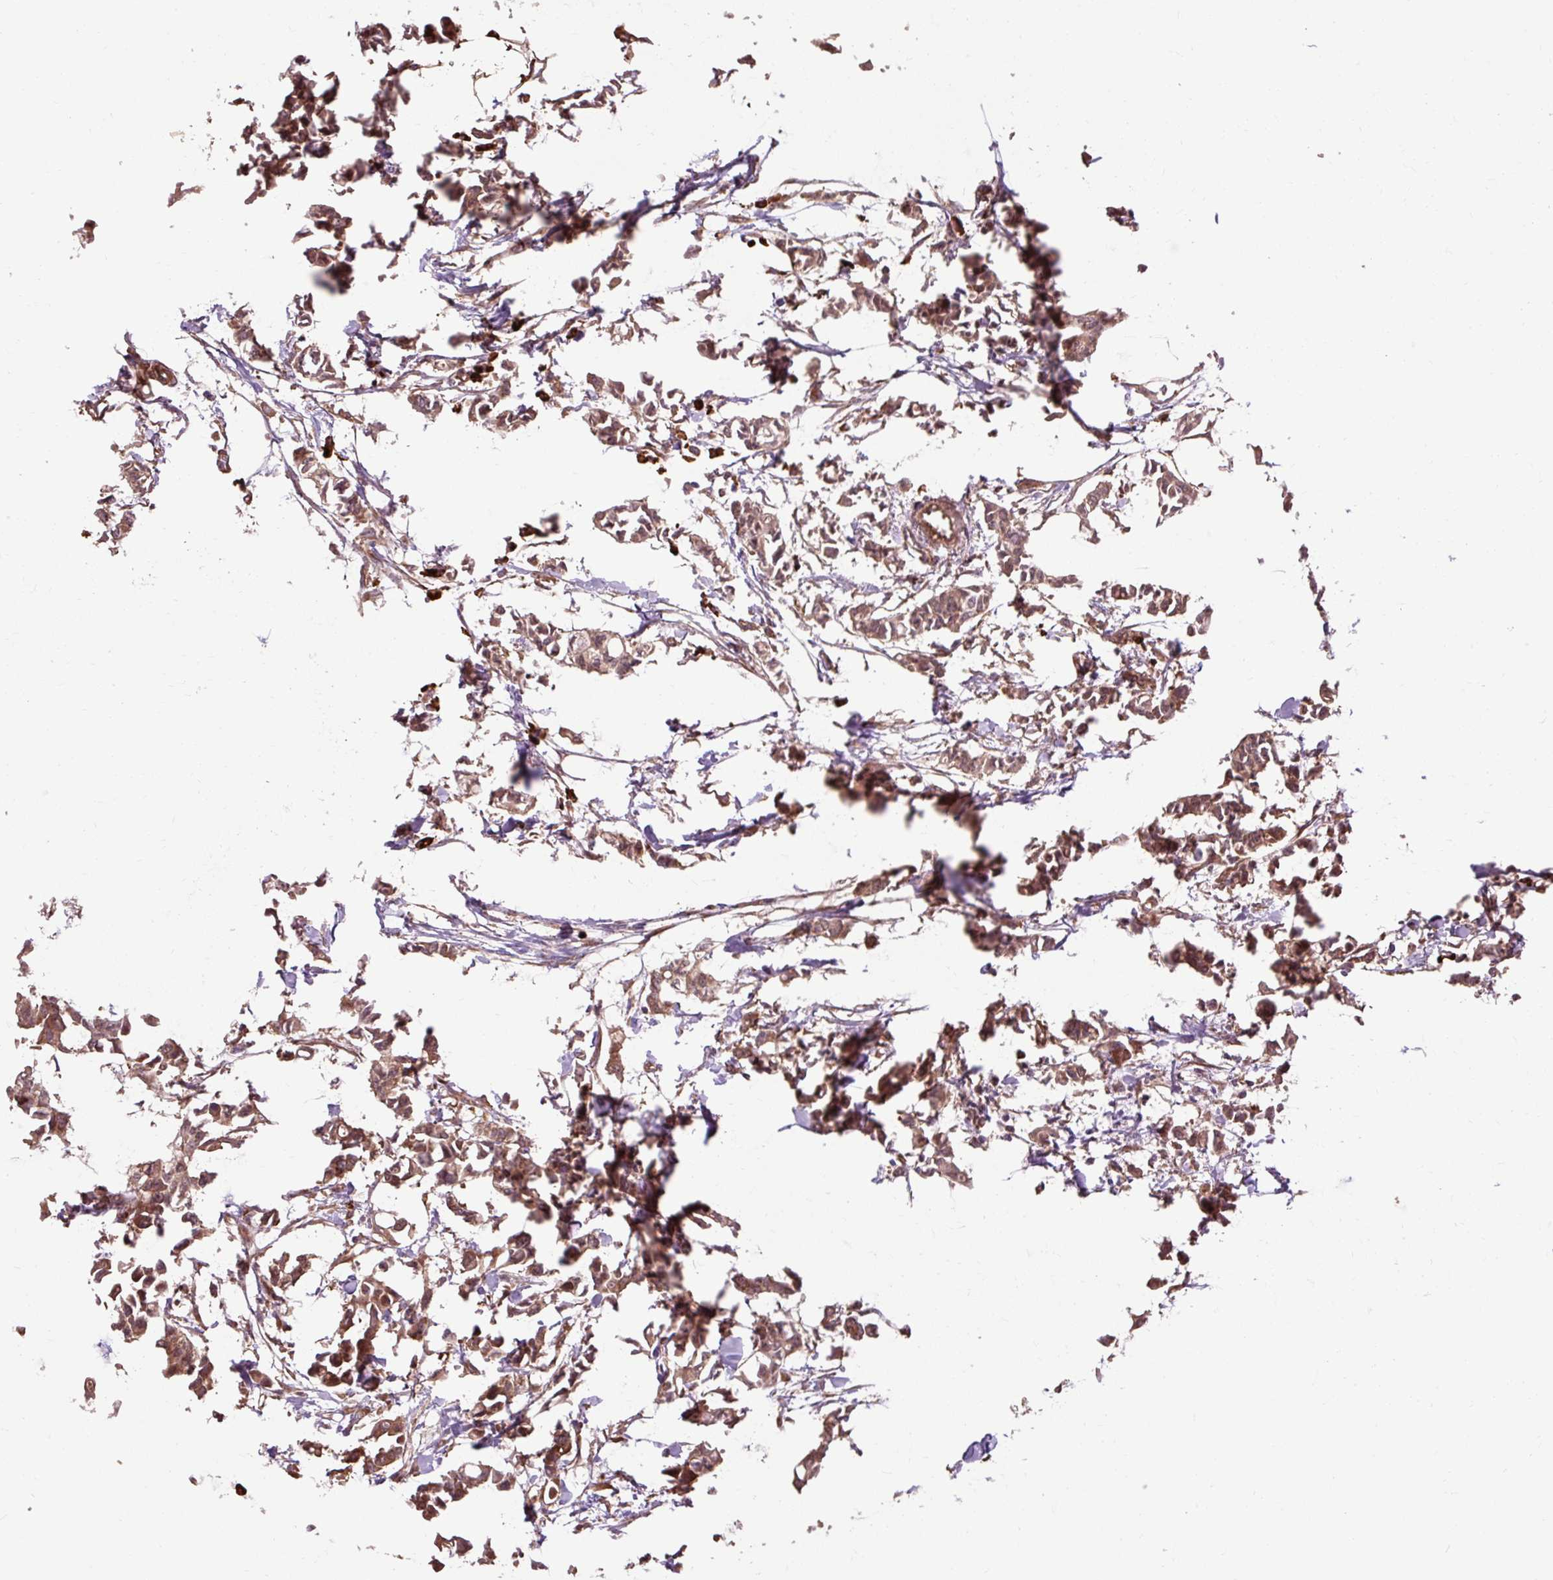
{"staining": {"intensity": "moderate", "quantity": ">75%", "location": "cytoplasmic/membranous"}, "tissue": "breast cancer", "cell_type": "Tumor cells", "image_type": "cancer", "snomed": [{"axis": "morphology", "description": "Duct carcinoma"}, {"axis": "topography", "description": "Breast"}], "caption": "Immunohistochemistry image of neoplastic tissue: breast intraductal carcinoma stained using immunohistochemistry (IHC) exhibits medium levels of moderate protein expression localized specifically in the cytoplasmic/membranous of tumor cells, appearing as a cytoplasmic/membranous brown color.", "gene": "FLRT1", "patient": {"sex": "female", "age": 41}}